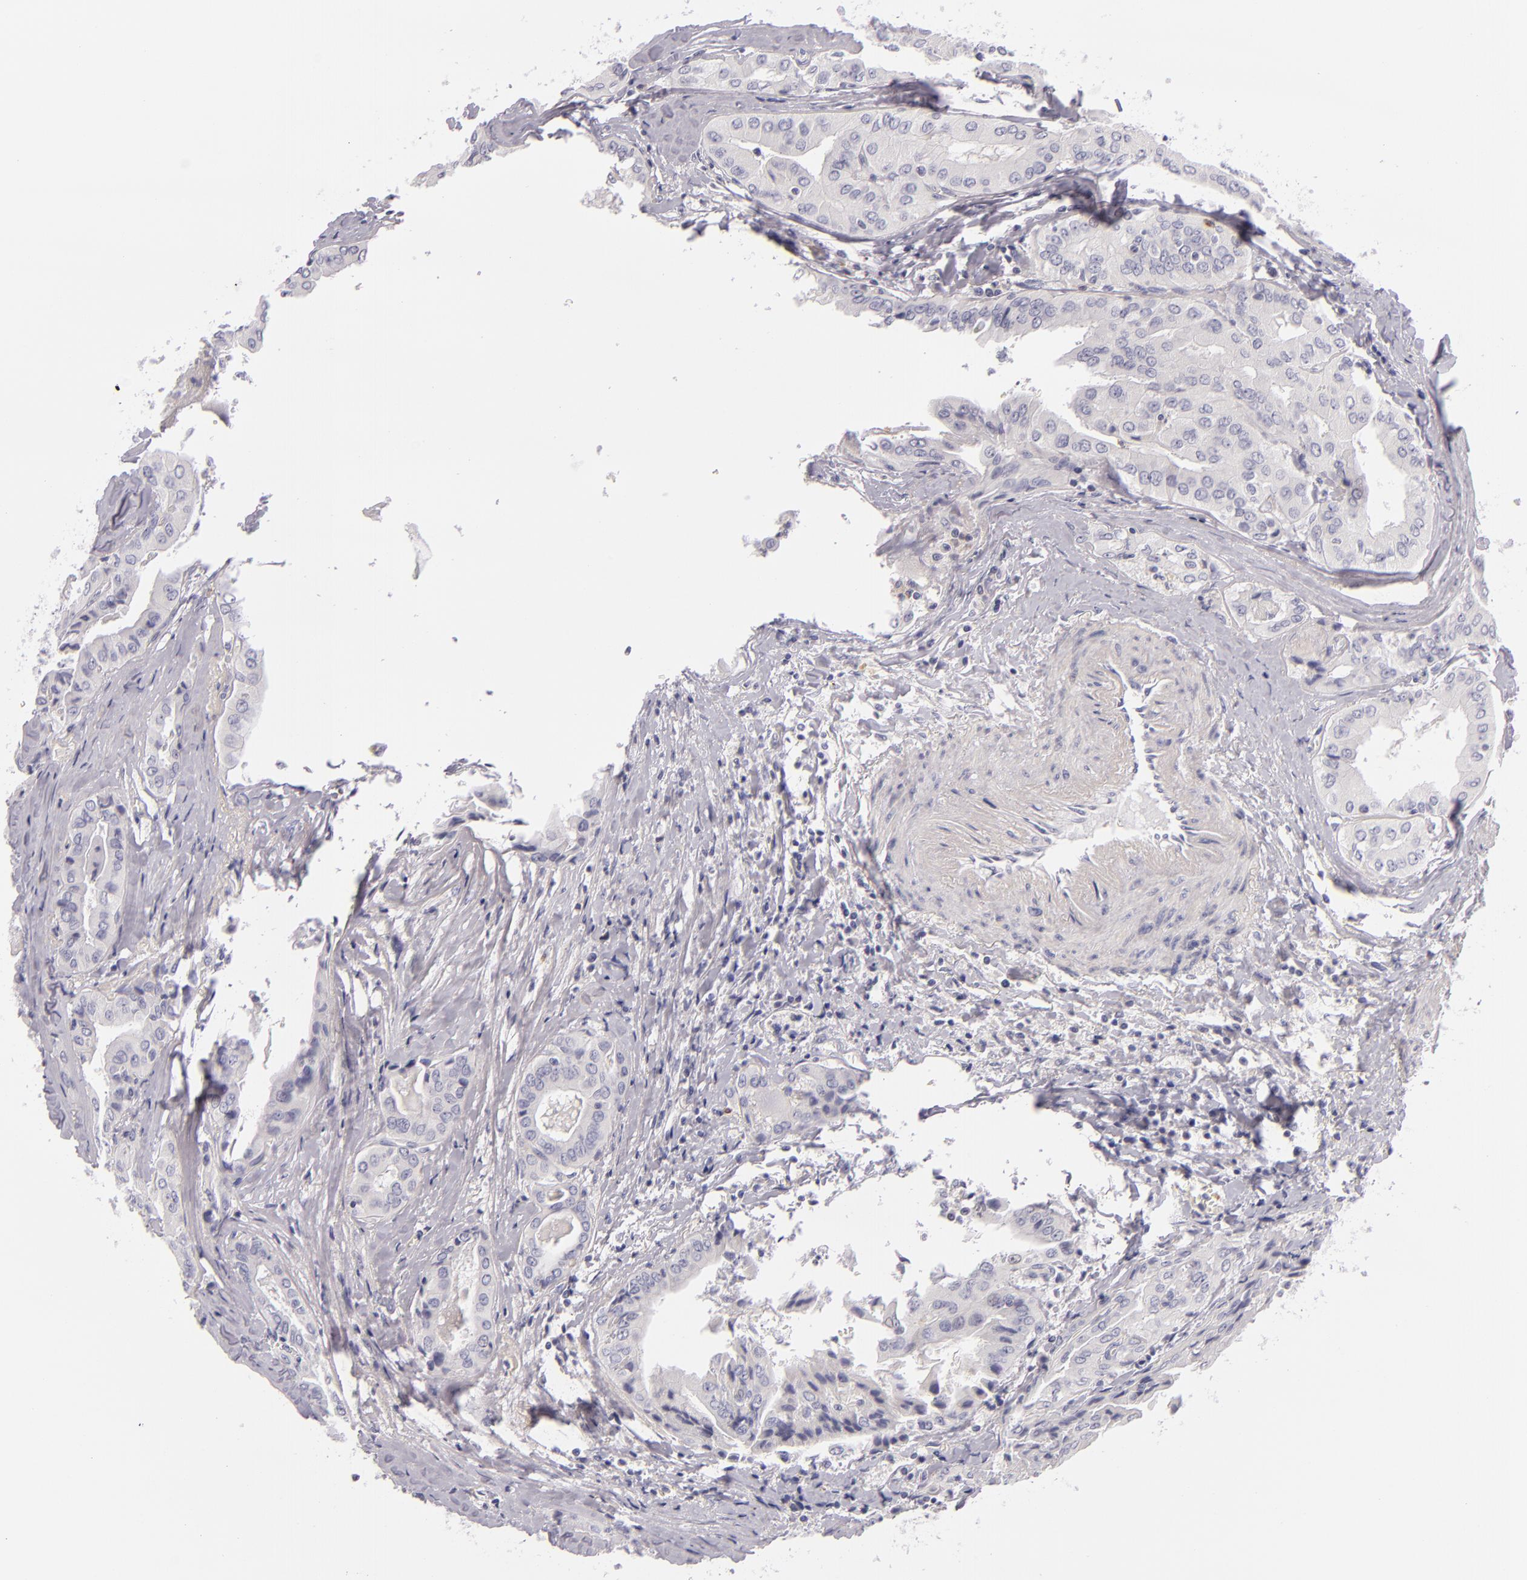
{"staining": {"intensity": "negative", "quantity": "none", "location": "none"}, "tissue": "thyroid cancer", "cell_type": "Tumor cells", "image_type": "cancer", "snomed": [{"axis": "morphology", "description": "Papillary adenocarcinoma, NOS"}, {"axis": "topography", "description": "Thyroid gland"}], "caption": "Immunohistochemistry (IHC) of human thyroid cancer shows no positivity in tumor cells. (Brightfield microscopy of DAB IHC at high magnification).", "gene": "FAM181A", "patient": {"sex": "female", "age": 71}}